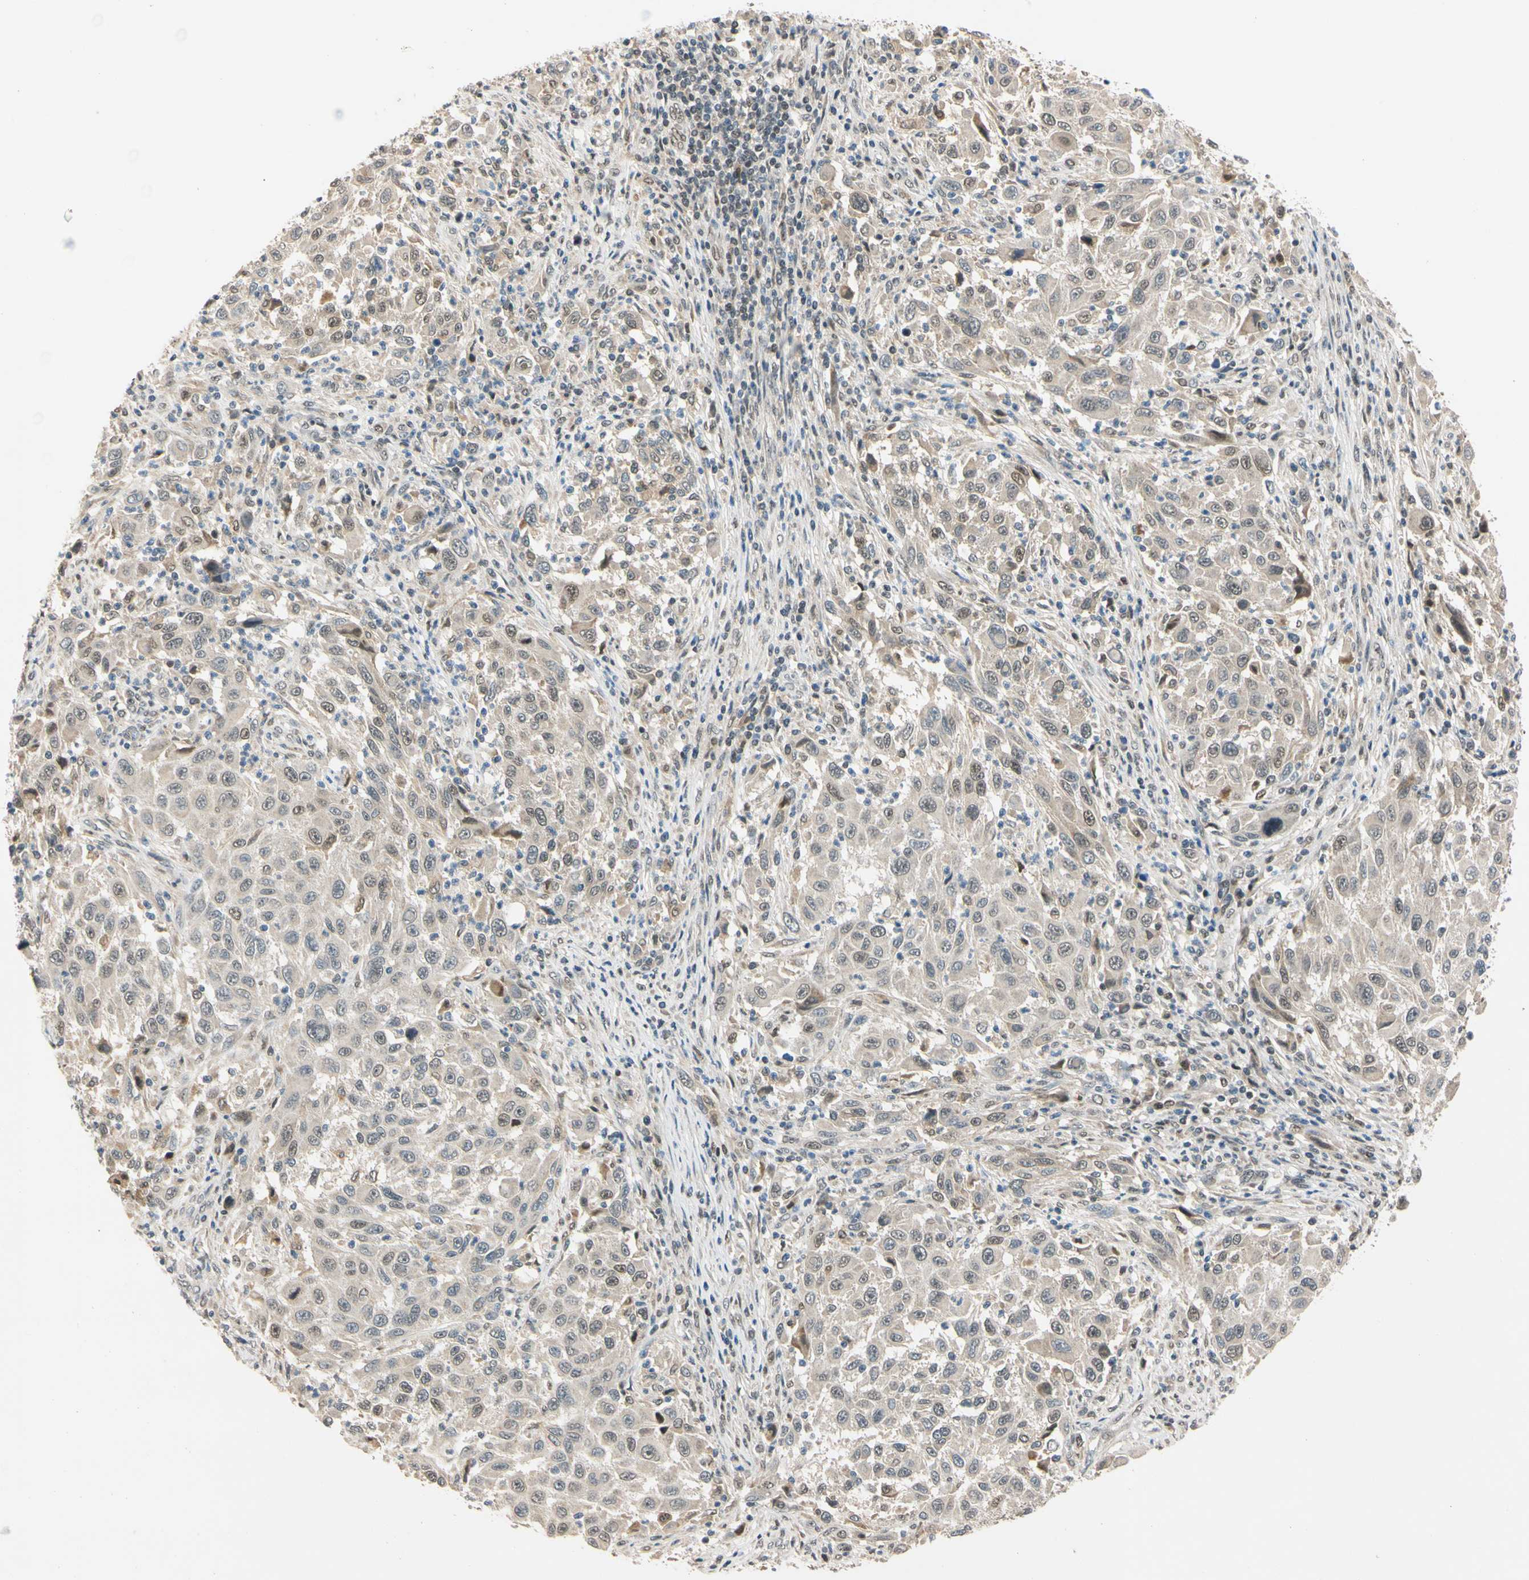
{"staining": {"intensity": "weak", "quantity": ">75%", "location": "cytoplasmic/membranous,nuclear"}, "tissue": "melanoma", "cell_type": "Tumor cells", "image_type": "cancer", "snomed": [{"axis": "morphology", "description": "Malignant melanoma, Metastatic site"}, {"axis": "topography", "description": "Lymph node"}], "caption": "This image displays immunohistochemistry (IHC) staining of melanoma, with low weak cytoplasmic/membranous and nuclear expression in approximately >75% of tumor cells.", "gene": "RIOX2", "patient": {"sex": "male", "age": 61}}